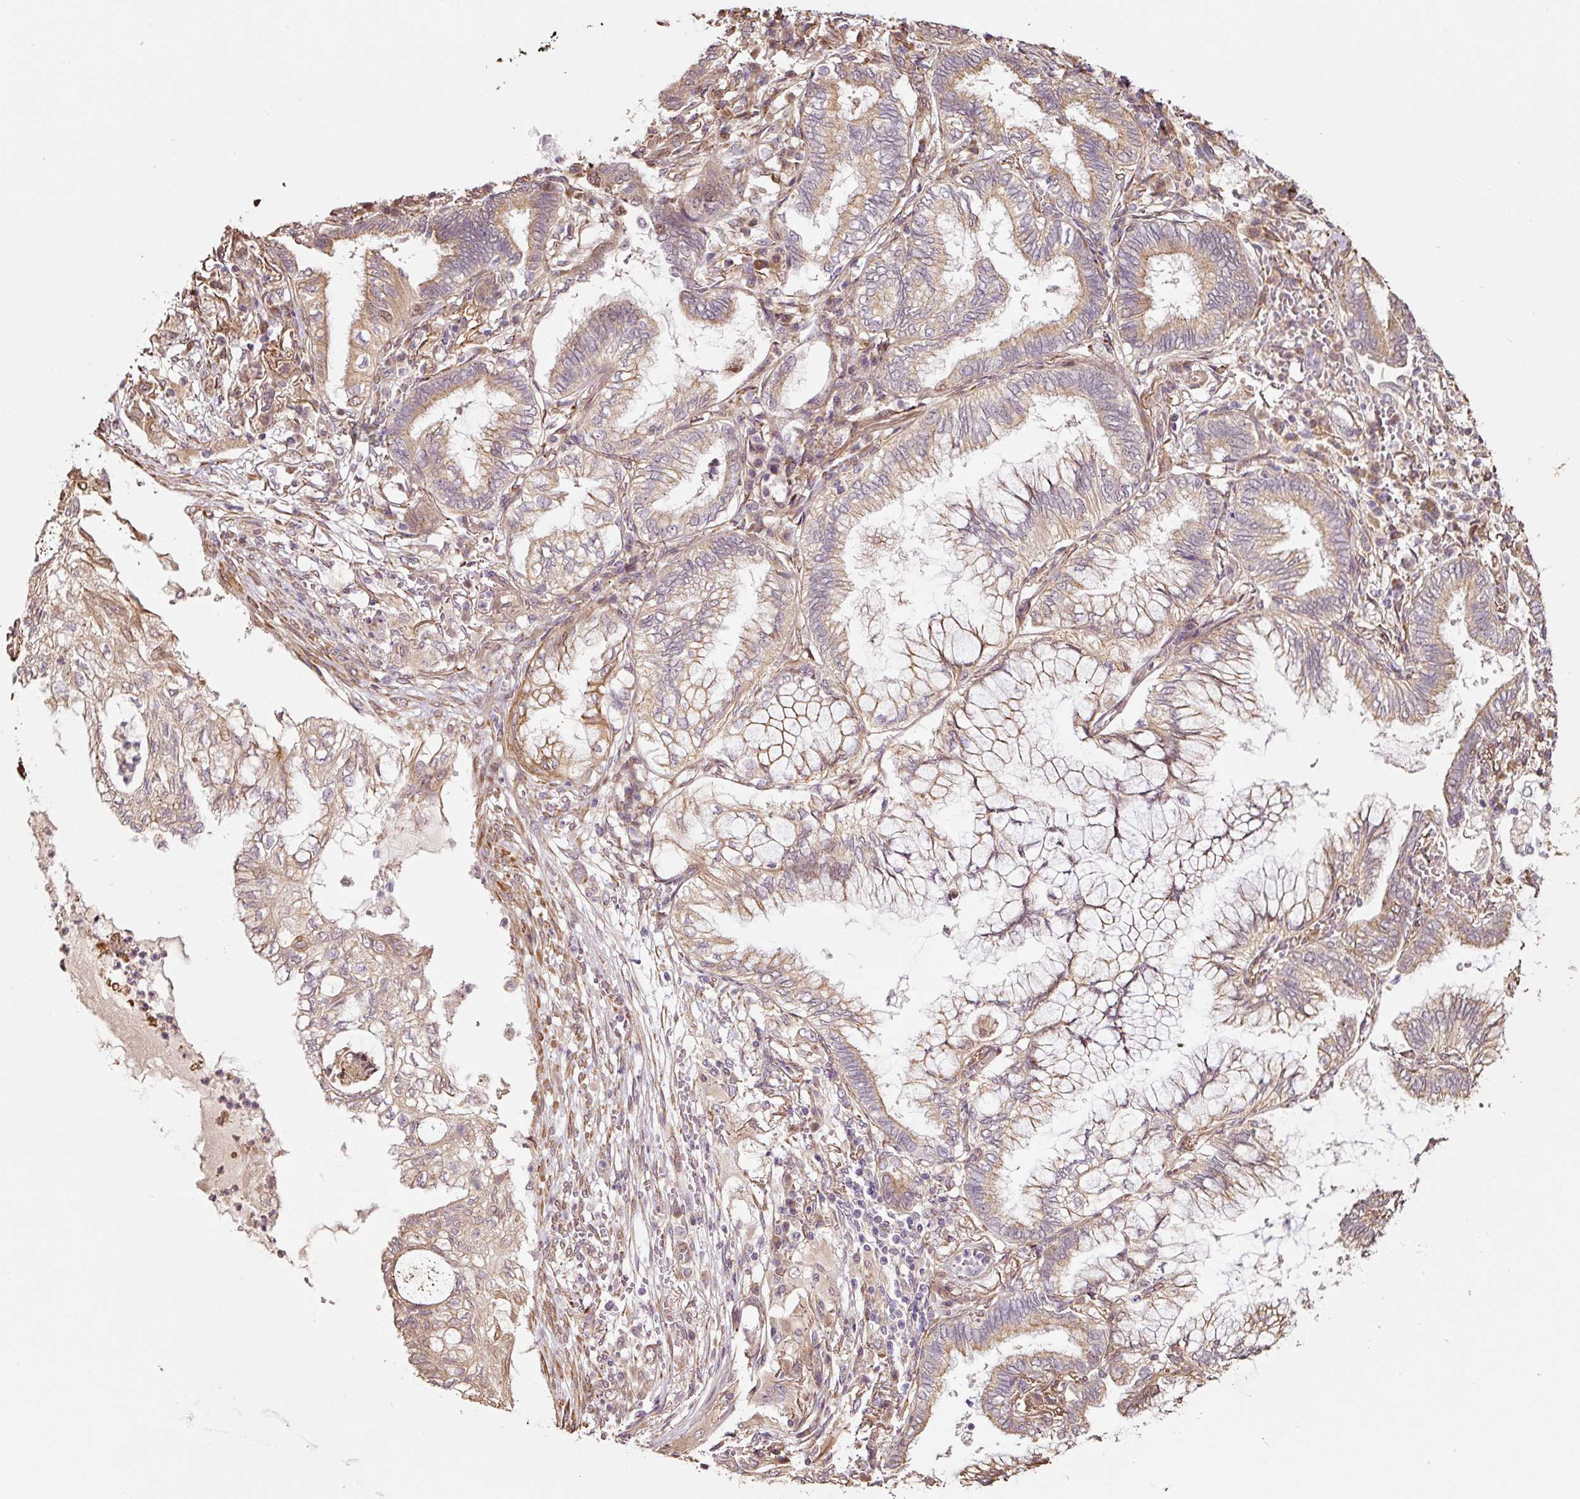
{"staining": {"intensity": "moderate", "quantity": ">75%", "location": "cytoplasmic/membranous"}, "tissue": "lung cancer", "cell_type": "Tumor cells", "image_type": "cancer", "snomed": [{"axis": "morphology", "description": "Adenocarcinoma, NOS"}, {"axis": "topography", "description": "Lung"}], "caption": "Tumor cells show moderate cytoplasmic/membranous expression in approximately >75% of cells in lung cancer.", "gene": "ETF1", "patient": {"sex": "female", "age": 70}}